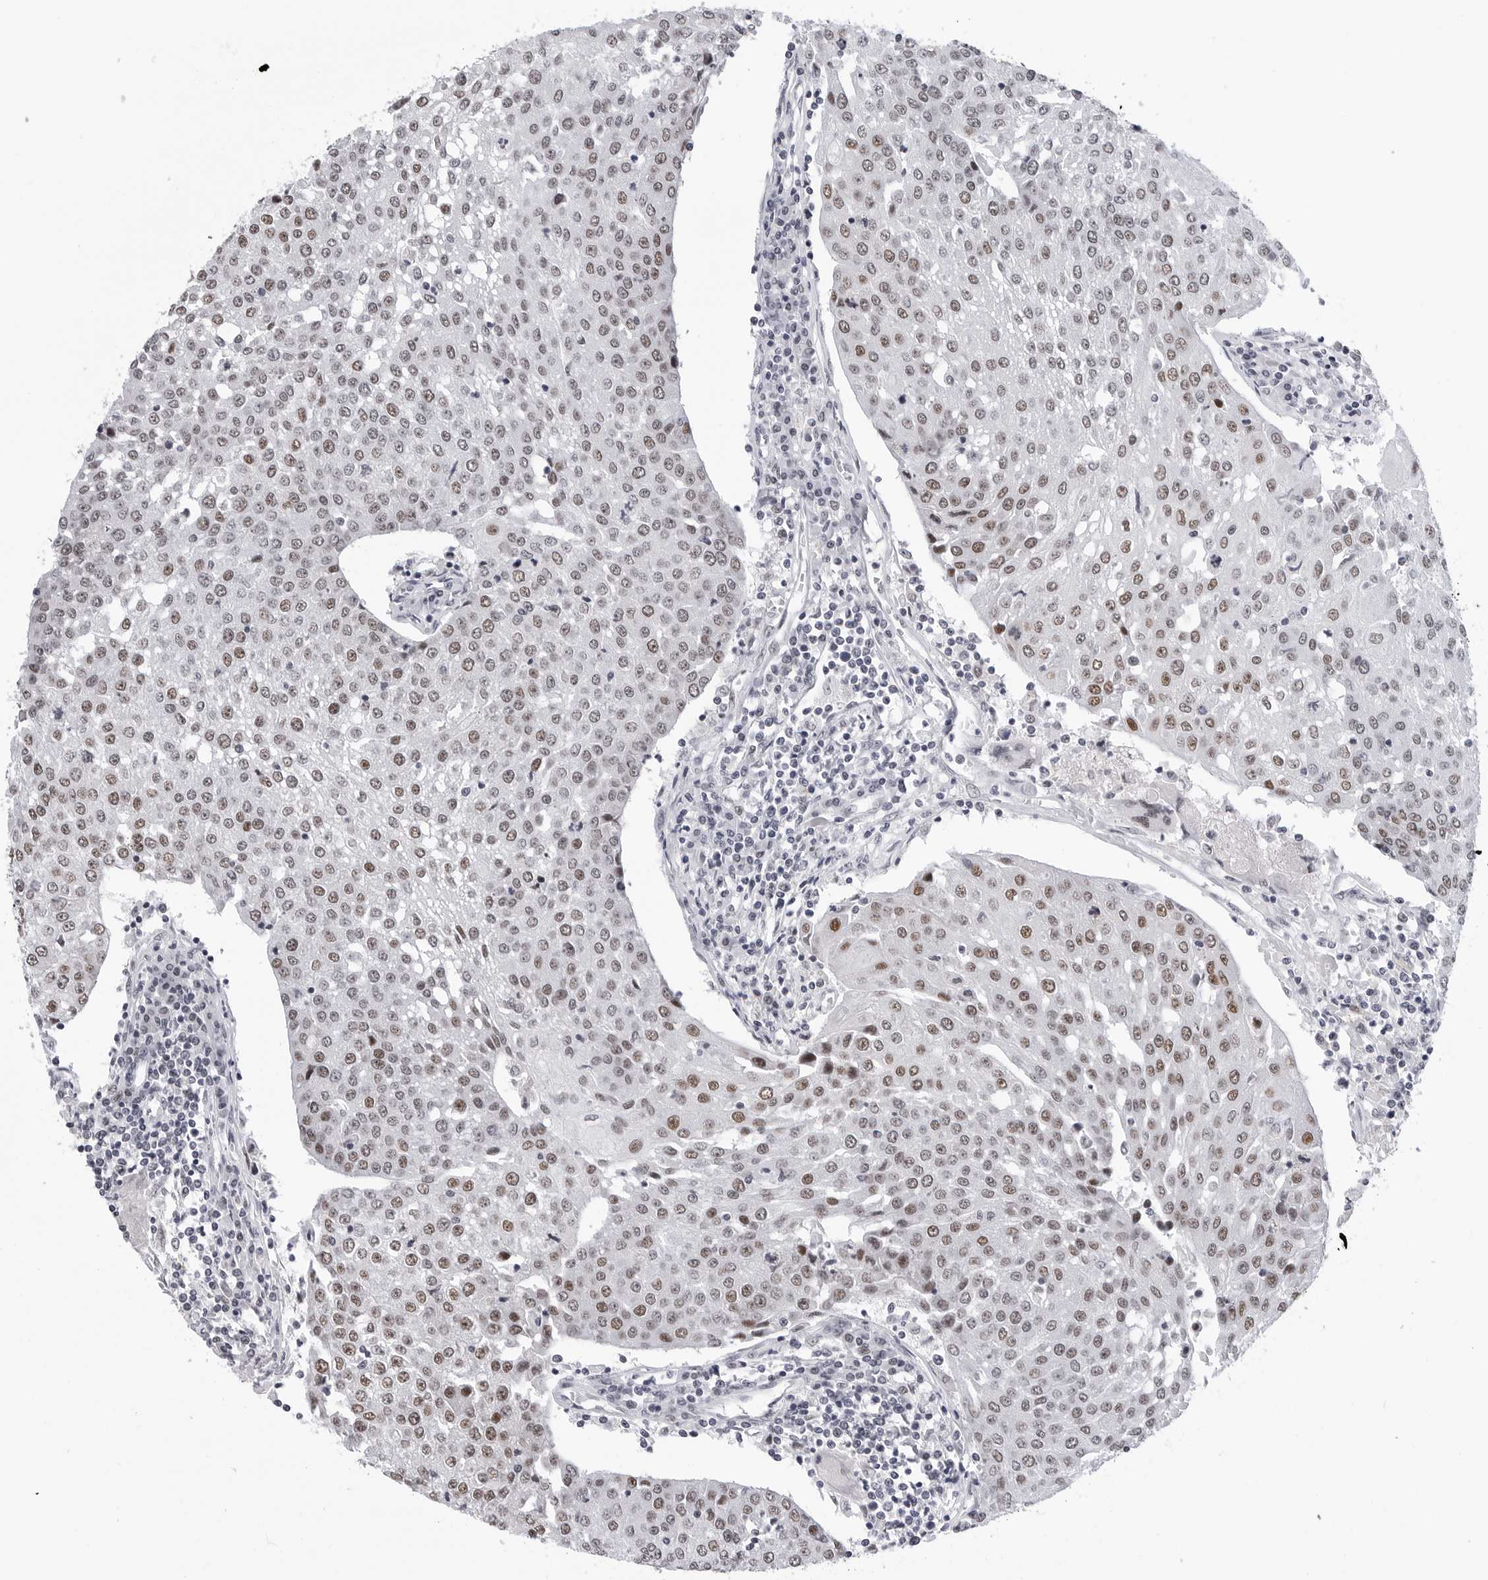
{"staining": {"intensity": "moderate", "quantity": ">75%", "location": "nuclear"}, "tissue": "urothelial cancer", "cell_type": "Tumor cells", "image_type": "cancer", "snomed": [{"axis": "morphology", "description": "Urothelial carcinoma, High grade"}, {"axis": "topography", "description": "Urinary bladder"}], "caption": "Human urothelial cancer stained for a protein (brown) exhibits moderate nuclear positive expression in about >75% of tumor cells.", "gene": "SF3B4", "patient": {"sex": "female", "age": 85}}